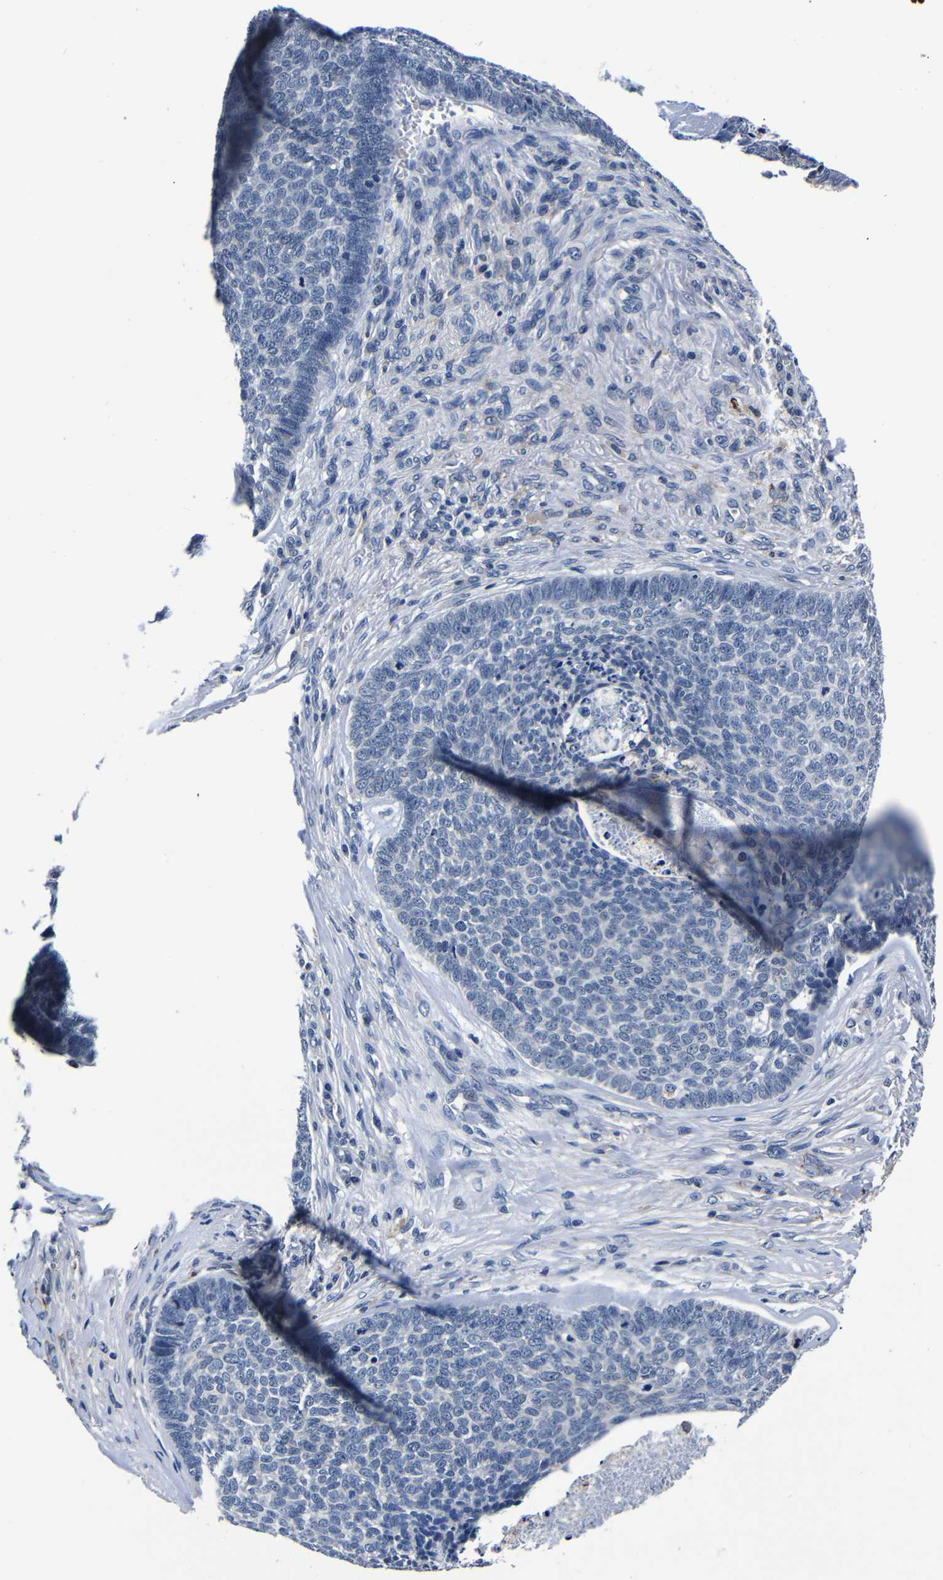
{"staining": {"intensity": "negative", "quantity": "none", "location": "none"}, "tissue": "skin cancer", "cell_type": "Tumor cells", "image_type": "cancer", "snomed": [{"axis": "morphology", "description": "Basal cell carcinoma"}, {"axis": "topography", "description": "Skin"}], "caption": "Tumor cells are negative for protein expression in human skin cancer (basal cell carcinoma).", "gene": "DEPP1", "patient": {"sex": "male", "age": 84}}